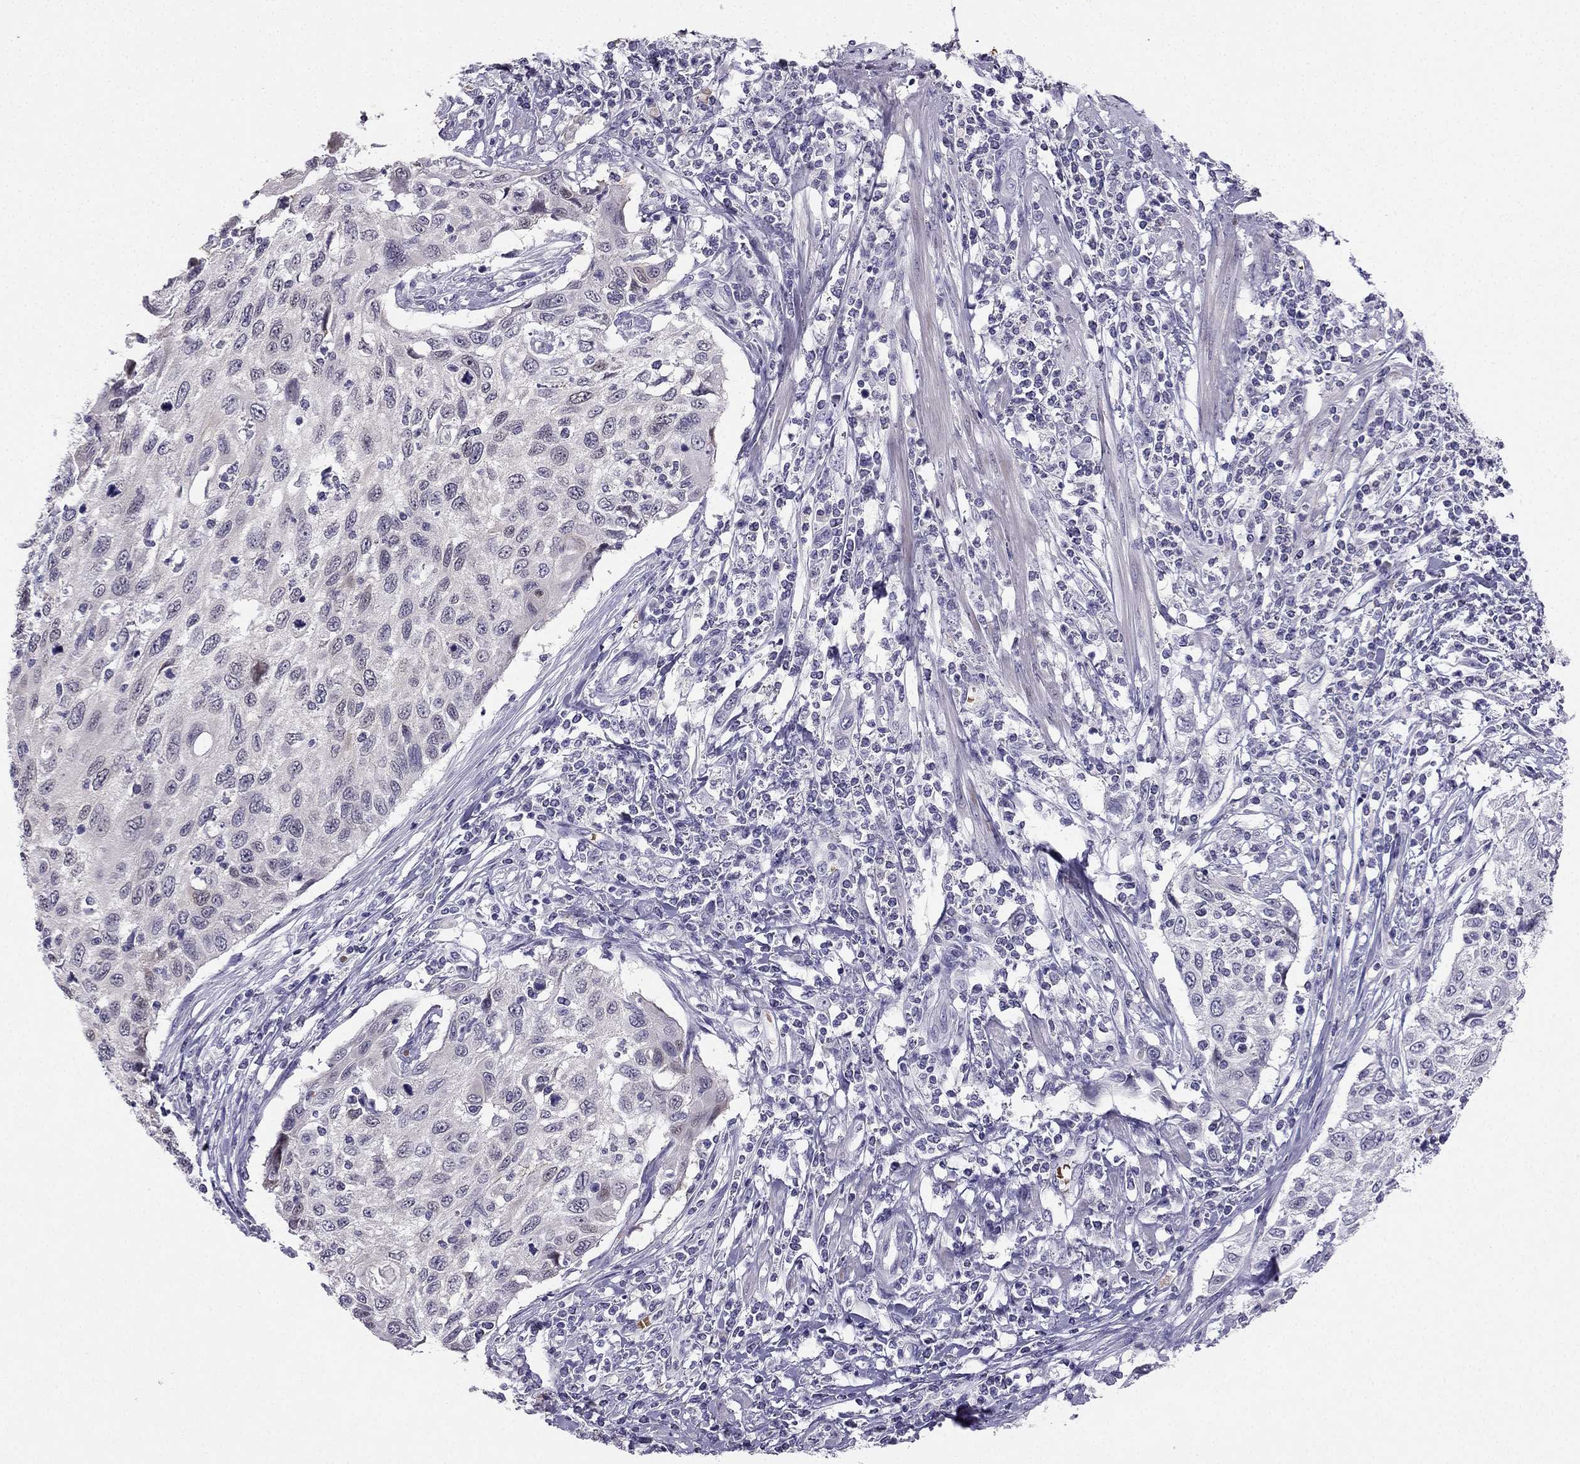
{"staining": {"intensity": "negative", "quantity": "none", "location": "none"}, "tissue": "cervical cancer", "cell_type": "Tumor cells", "image_type": "cancer", "snomed": [{"axis": "morphology", "description": "Squamous cell carcinoma, NOS"}, {"axis": "topography", "description": "Cervix"}], "caption": "The immunohistochemistry photomicrograph has no significant expression in tumor cells of cervical cancer (squamous cell carcinoma) tissue.", "gene": "RSPH14", "patient": {"sex": "female", "age": 70}}